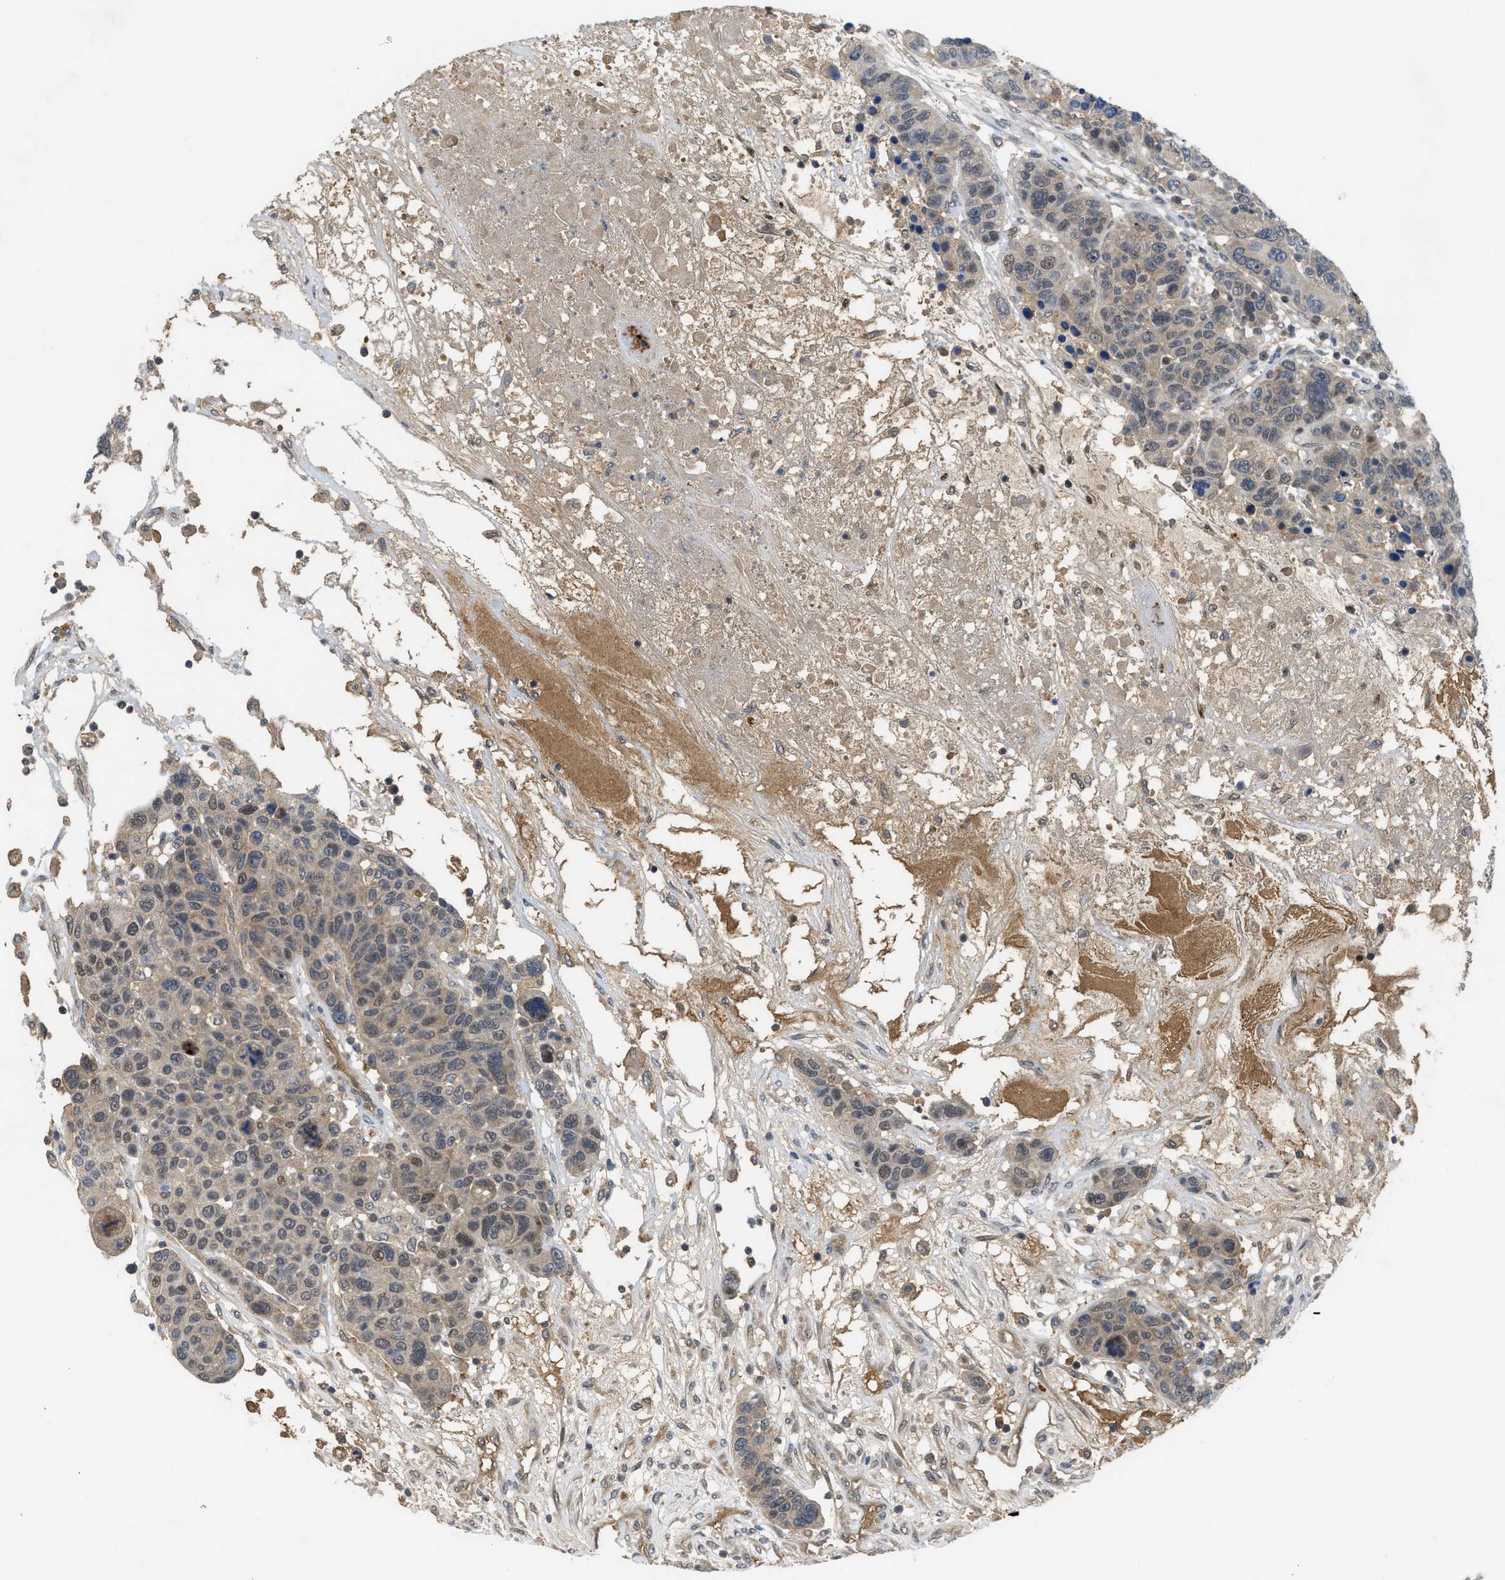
{"staining": {"intensity": "weak", "quantity": "25%-75%", "location": "cytoplasmic/membranous,nuclear"}, "tissue": "breast cancer", "cell_type": "Tumor cells", "image_type": "cancer", "snomed": [{"axis": "morphology", "description": "Duct carcinoma"}, {"axis": "topography", "description": "Breast"}], "caption": "Breast cancer tissue displays weak cytoplasmic/membranous and nuclear staining in about 25%-75% of tumor cells, visualized by immunohistochemistry.", "gene": "ZNF251", "patient": {"sex": "female", "age": 37}}